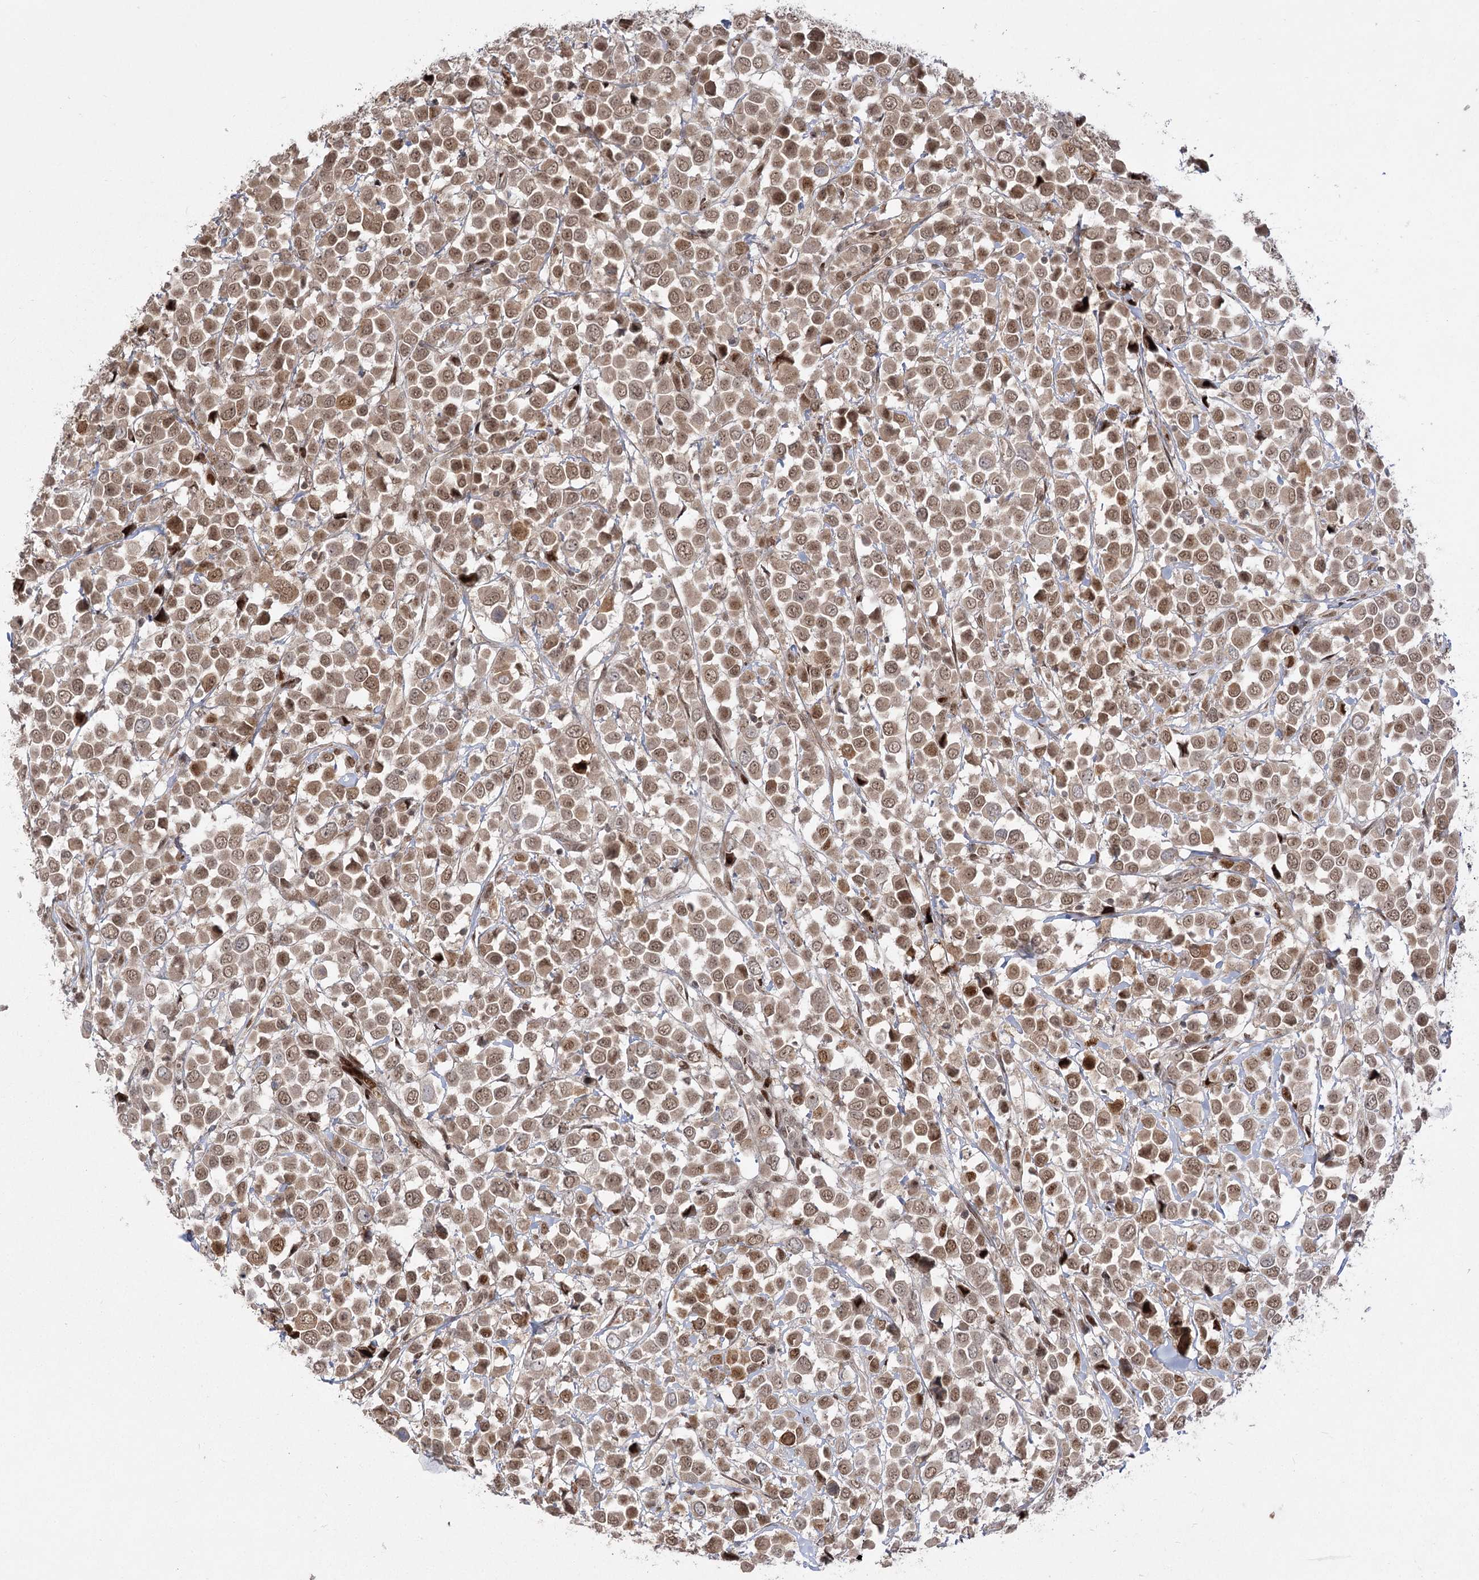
{"staining": {"intensity": "moderate", "quantity": ">75%", "location": "cytoplasmic/membranous,nuclear"}, "tissue": "breast cancer", "cell_type": "Tumor cells", "image_type": "cancer", "snomed": [{"axis": "morphology", "description": "Duct carcinoma"}, {"axis": "topography", "description": "Breast"}], "caption": "A medium amount of moderate cytoplasmic/membranous and nuclear positivity is appreciated in approximately >75% of tumor cells in breast cancer (infiltrating ductal carcinoma) tissue. (brown staining indicates protein expression, while blue staining denotes nuclei).", "gene": "HELQ", "patient": {"sex": "female", "age": 61}}